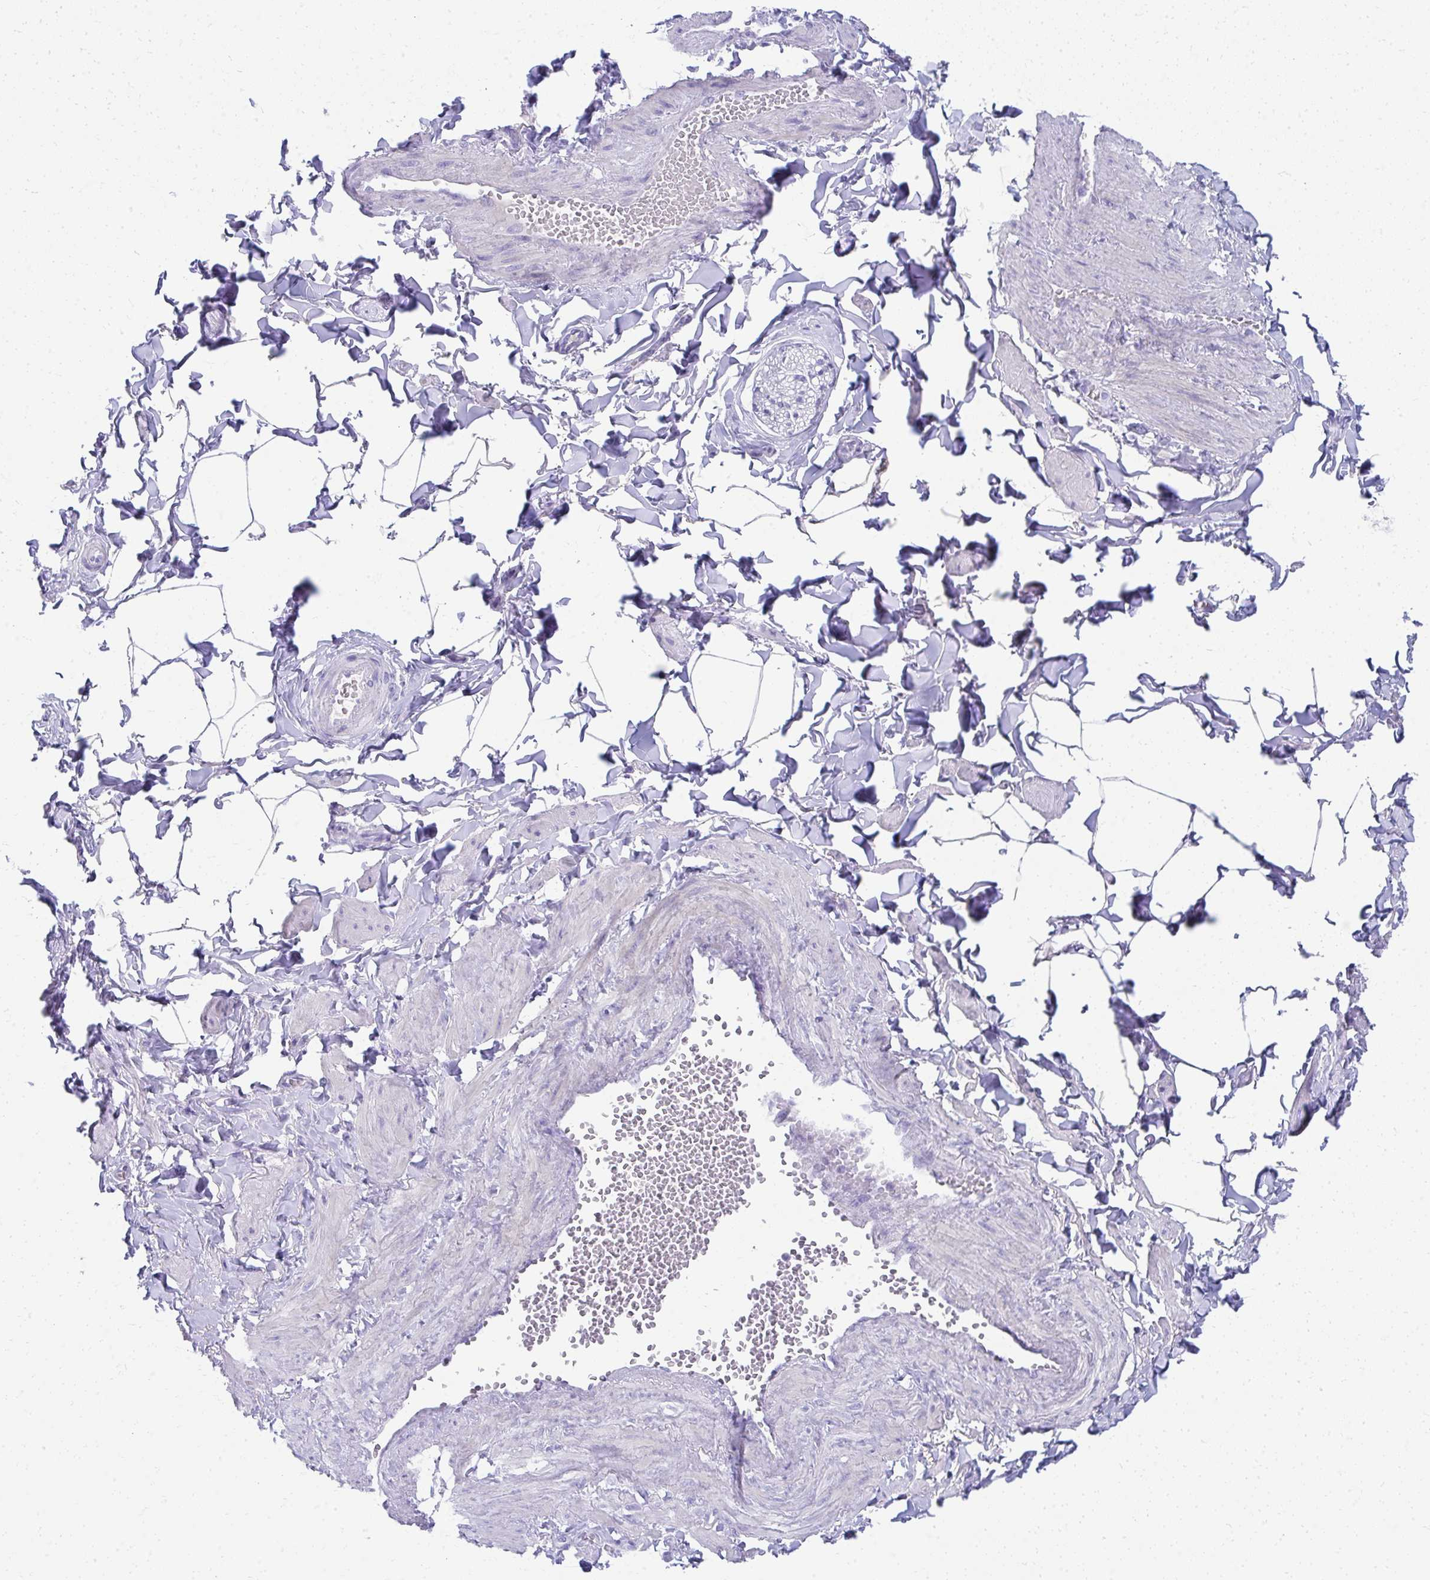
{"staining": {"intensity": "negative", "quantity": "none", "location": "none"}, "tissue": "adipose tissue", "cell_type": "Adipocytes", "image_type": "normal", "snomed": [{"axis": "morphology", "description": "Normal tissue, NOS"}, {"axis": "topography", "description": "Epididymis"}, {"axis": "topography", "description": "Peripheral nerve tissue"}], "caption": "The photomicrograph exhibits no significant staining in adipocytes of adipose tissue.", "gene": "SEC14L3", "patient": {"sex": "male", "age": 32}}